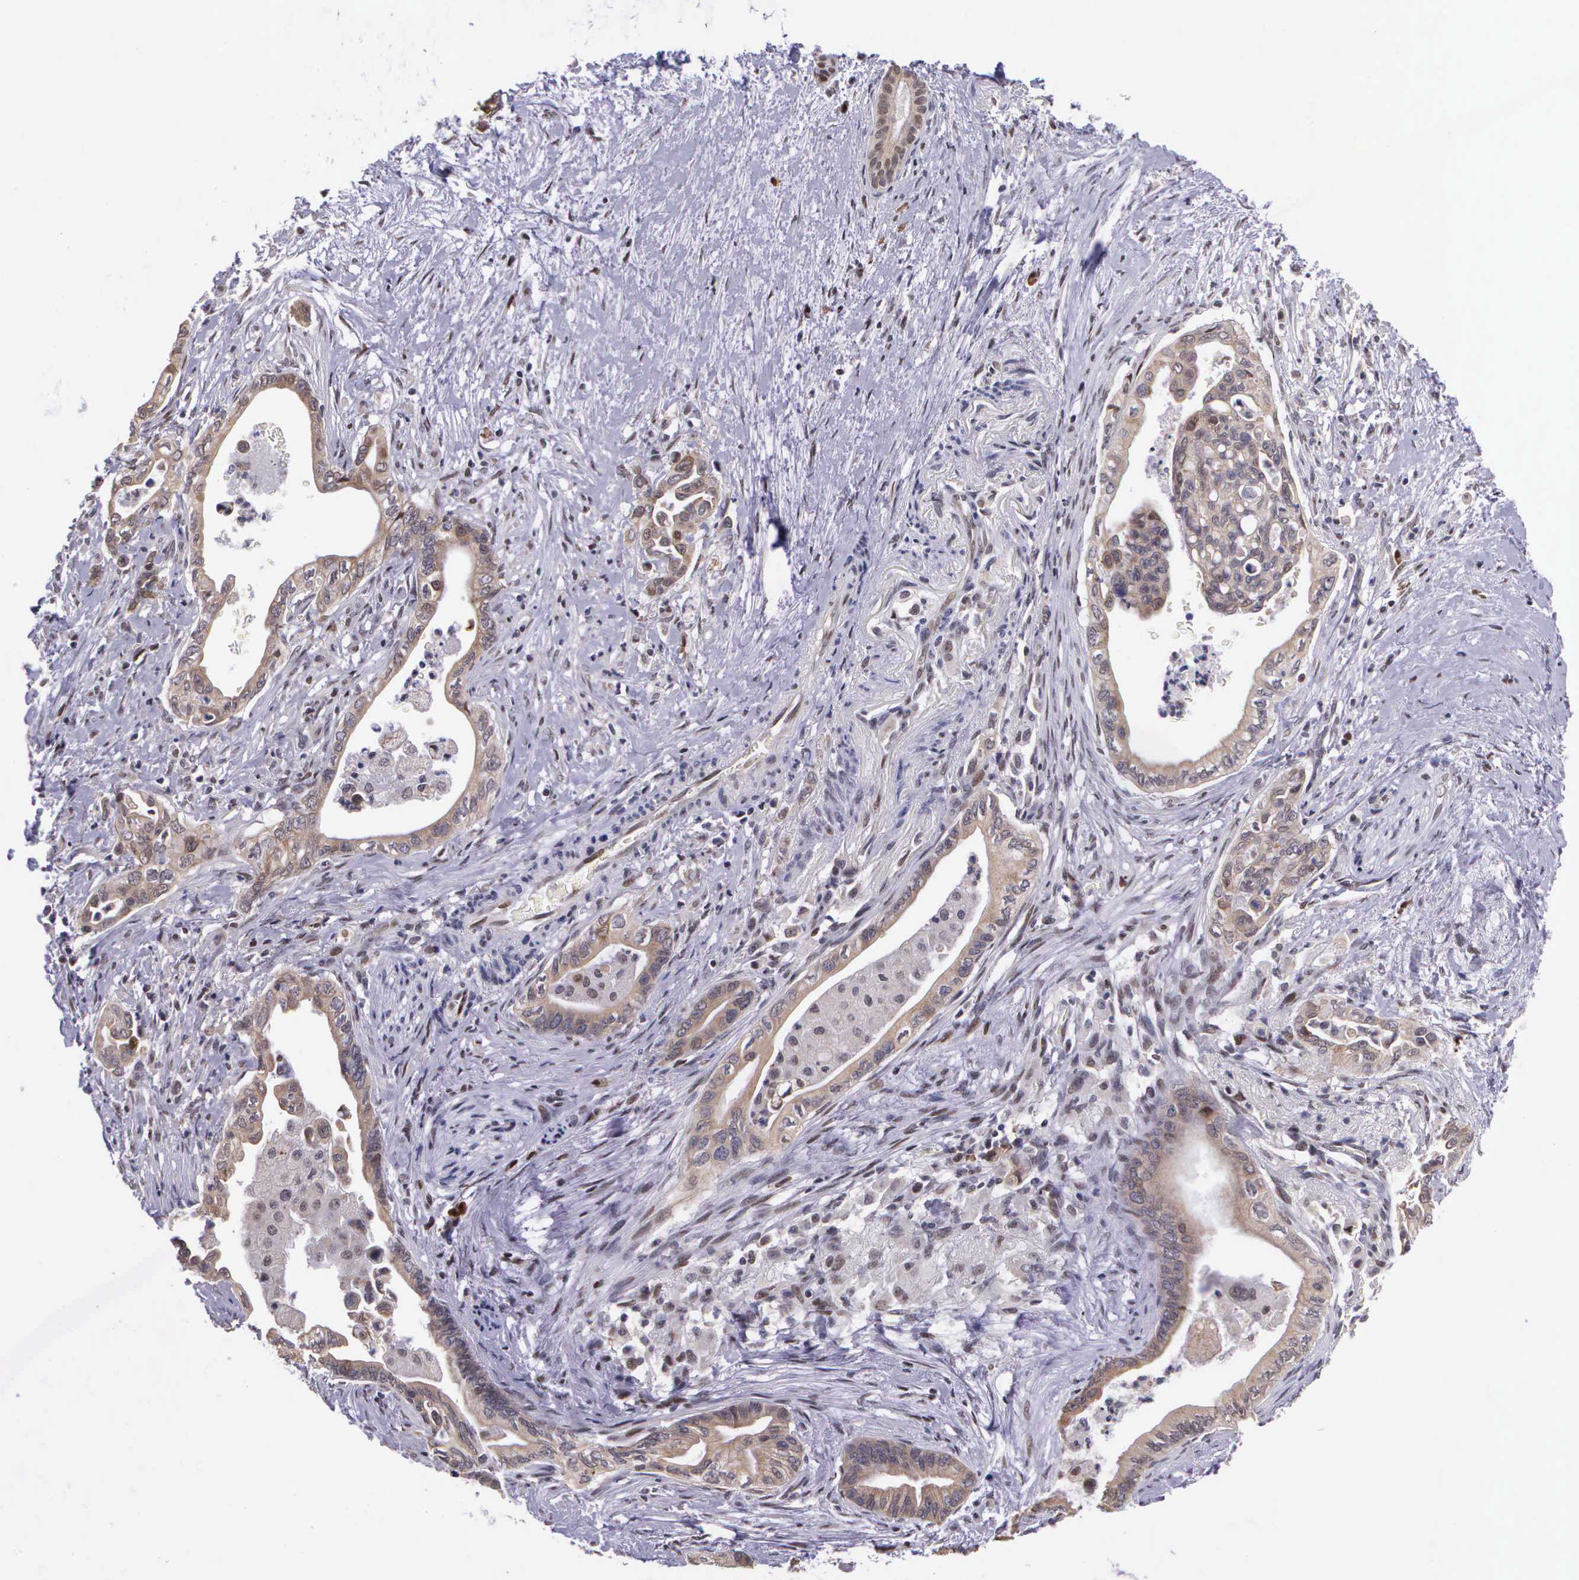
{"staining": {"intensity": "weak", "quantity": "25%-75%", "location": "cytoplasmic/membranous"}, "tissue": "pancreatic cancer", "cell_type": "Tumor cells", "image_type": "cancer", "snomed": [{"axis": "morphology", "description": "Adenocarcinoma, NOS"}, {"axis": "topography", "description": "Pancreas"}], "caption": "Pancreatic adenocarcinoma stained for a protein reveals weak cytoplasmic/membranous positivity in tumor cells.", "gene": "SLC25A21", "patient": {"sex": "female", "age": 66}}